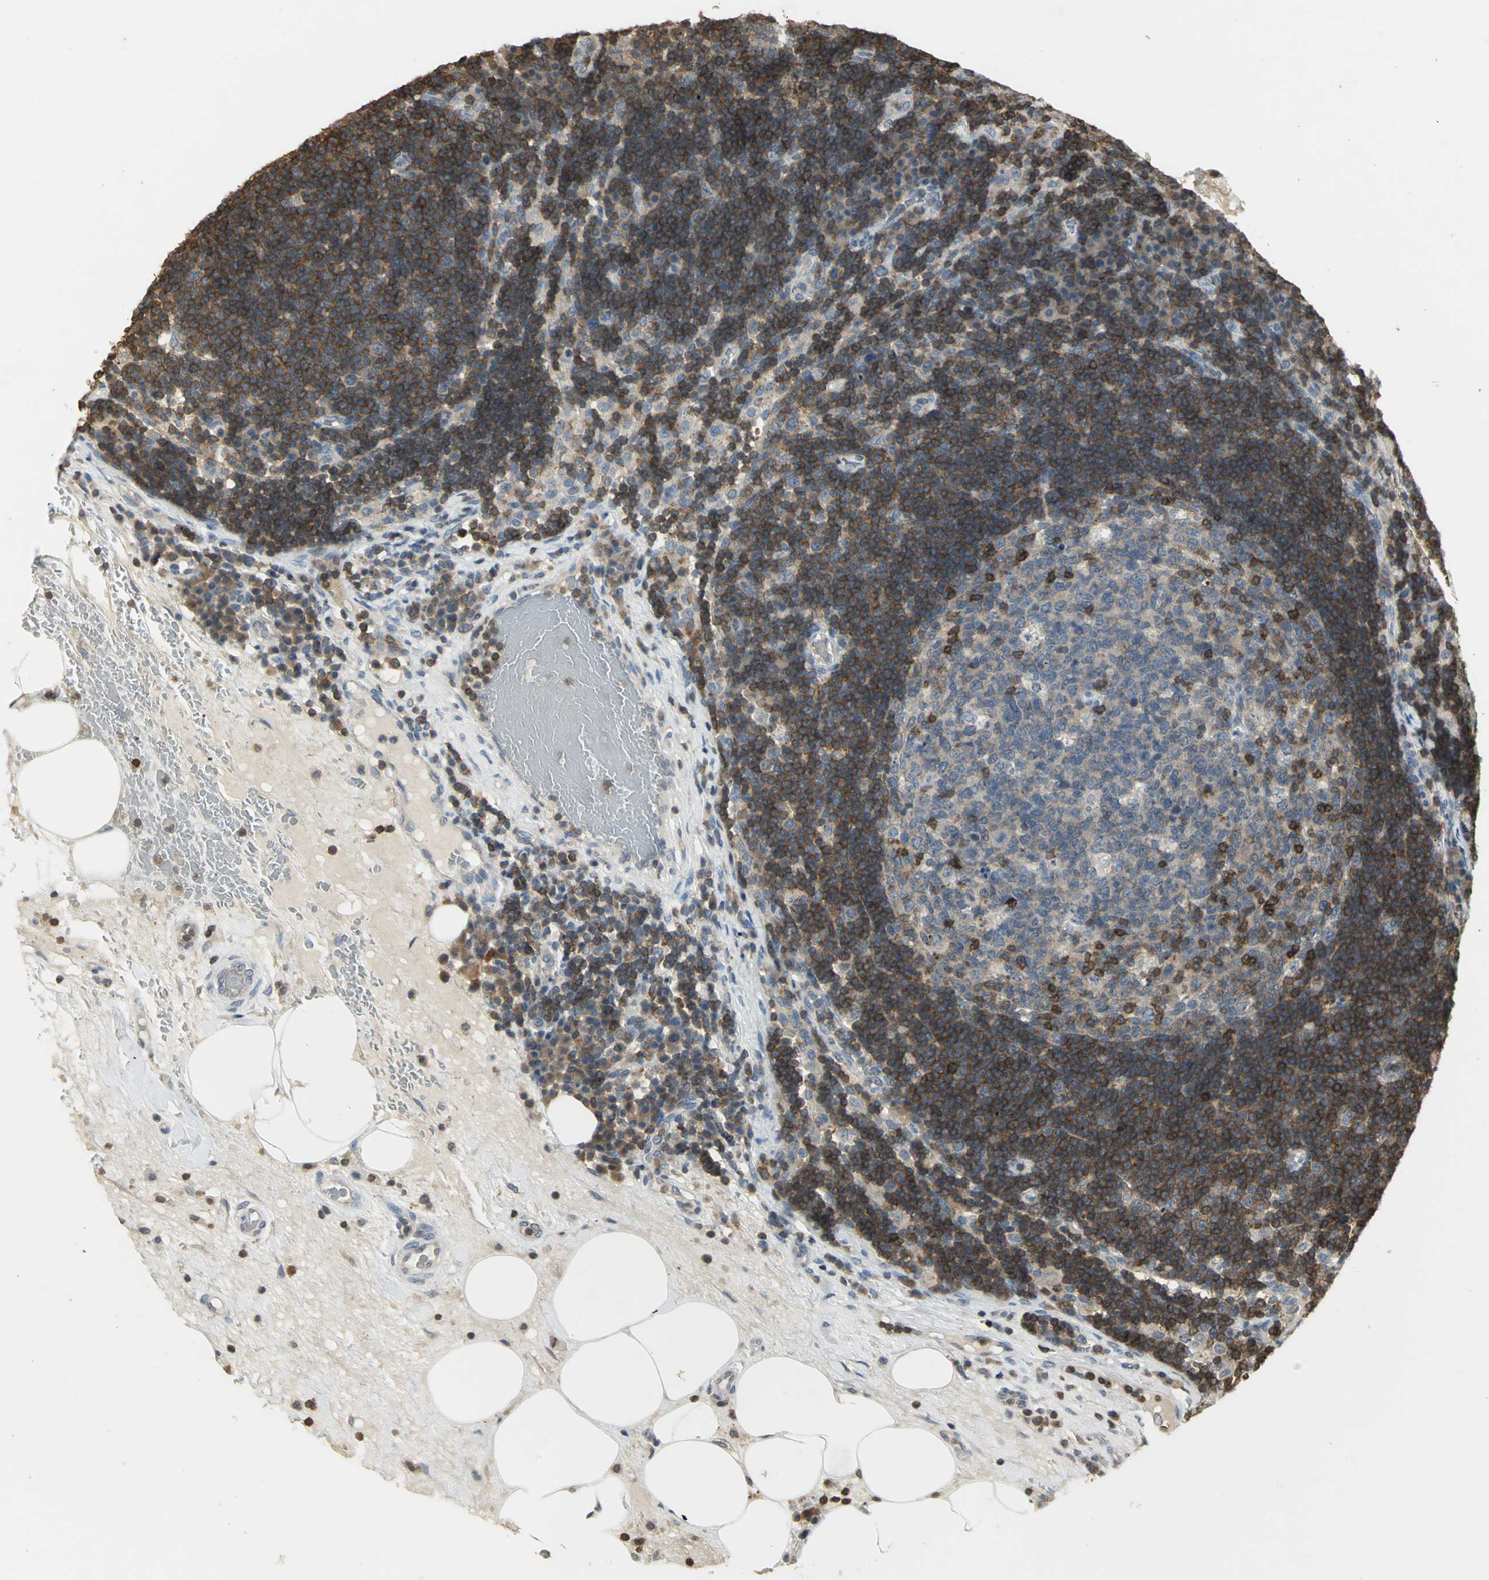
{"staining": {"intensity": "weak", "quantity": "25%-75%", "location": "cytoplasmic/membranous"}, "tissue": "lymph node", "cell_type": "Germinal center cells", "image_type": "normal", "snomed": [{"axis": "morphology", "description": "Normal tissue, NOS"}, {"axis": "morphology", "description": "Squamous cell carcinoma, metastatic, NOS"}, {"axis": "topography", "description": "Lymph node"}], "caption": "Approximately 25%-75% of germinal center cells in unremarkable human lymph node reveal weak cytoplasmic/membranous protein expression as visualized by brown immunohistochemical staining.", "gene": "IL16", "patient": {"sex": "female", "age": 53}}